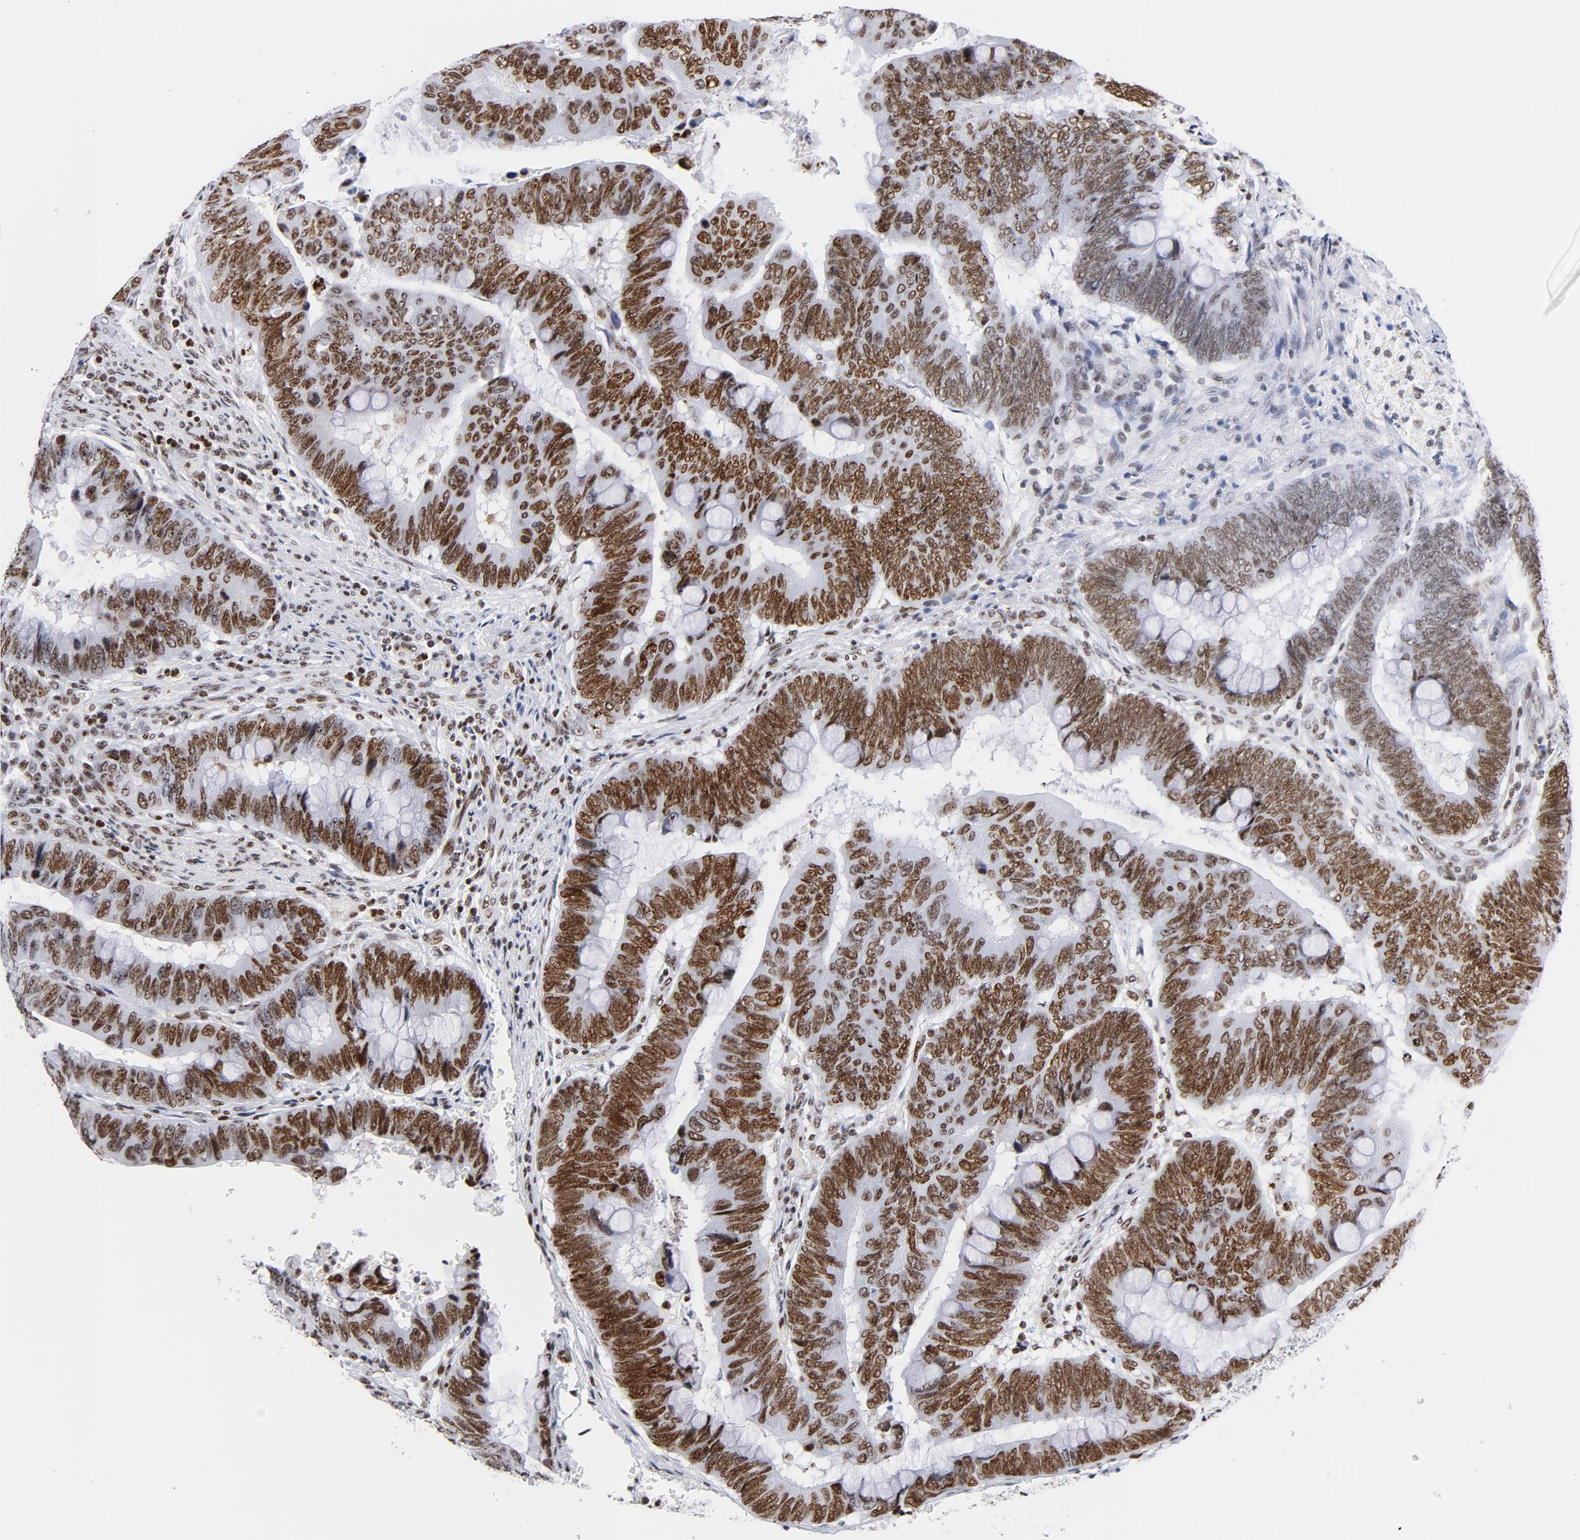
{"staining": {"intensity": "moderate", "quantity": ">75%", "location": "nuclear"}, "tissue": "colorectal cancer", "cell_type": "Tumor cells", "image_type": "cancer", "snomed": [{"axis": "morphology", "description": "Normal tissue, NOS"}, {"axis": "morphology", "description": "Adenocarcinoma, NOS"}, {"axis": "topography", "description": "Rectum"}], "caption": "Immunohistochemistry (IHC) micrograph of neoplastic tissue: colorectal cancer (adenocarcinoma) stained using IHC displays medium levels of moderate protein expression localized specifically in the nuclear of tumor cells, appearing as a nuclear brown color.", "gene": "TOP2B", "patient": {"sex": "male", "age": 92}}